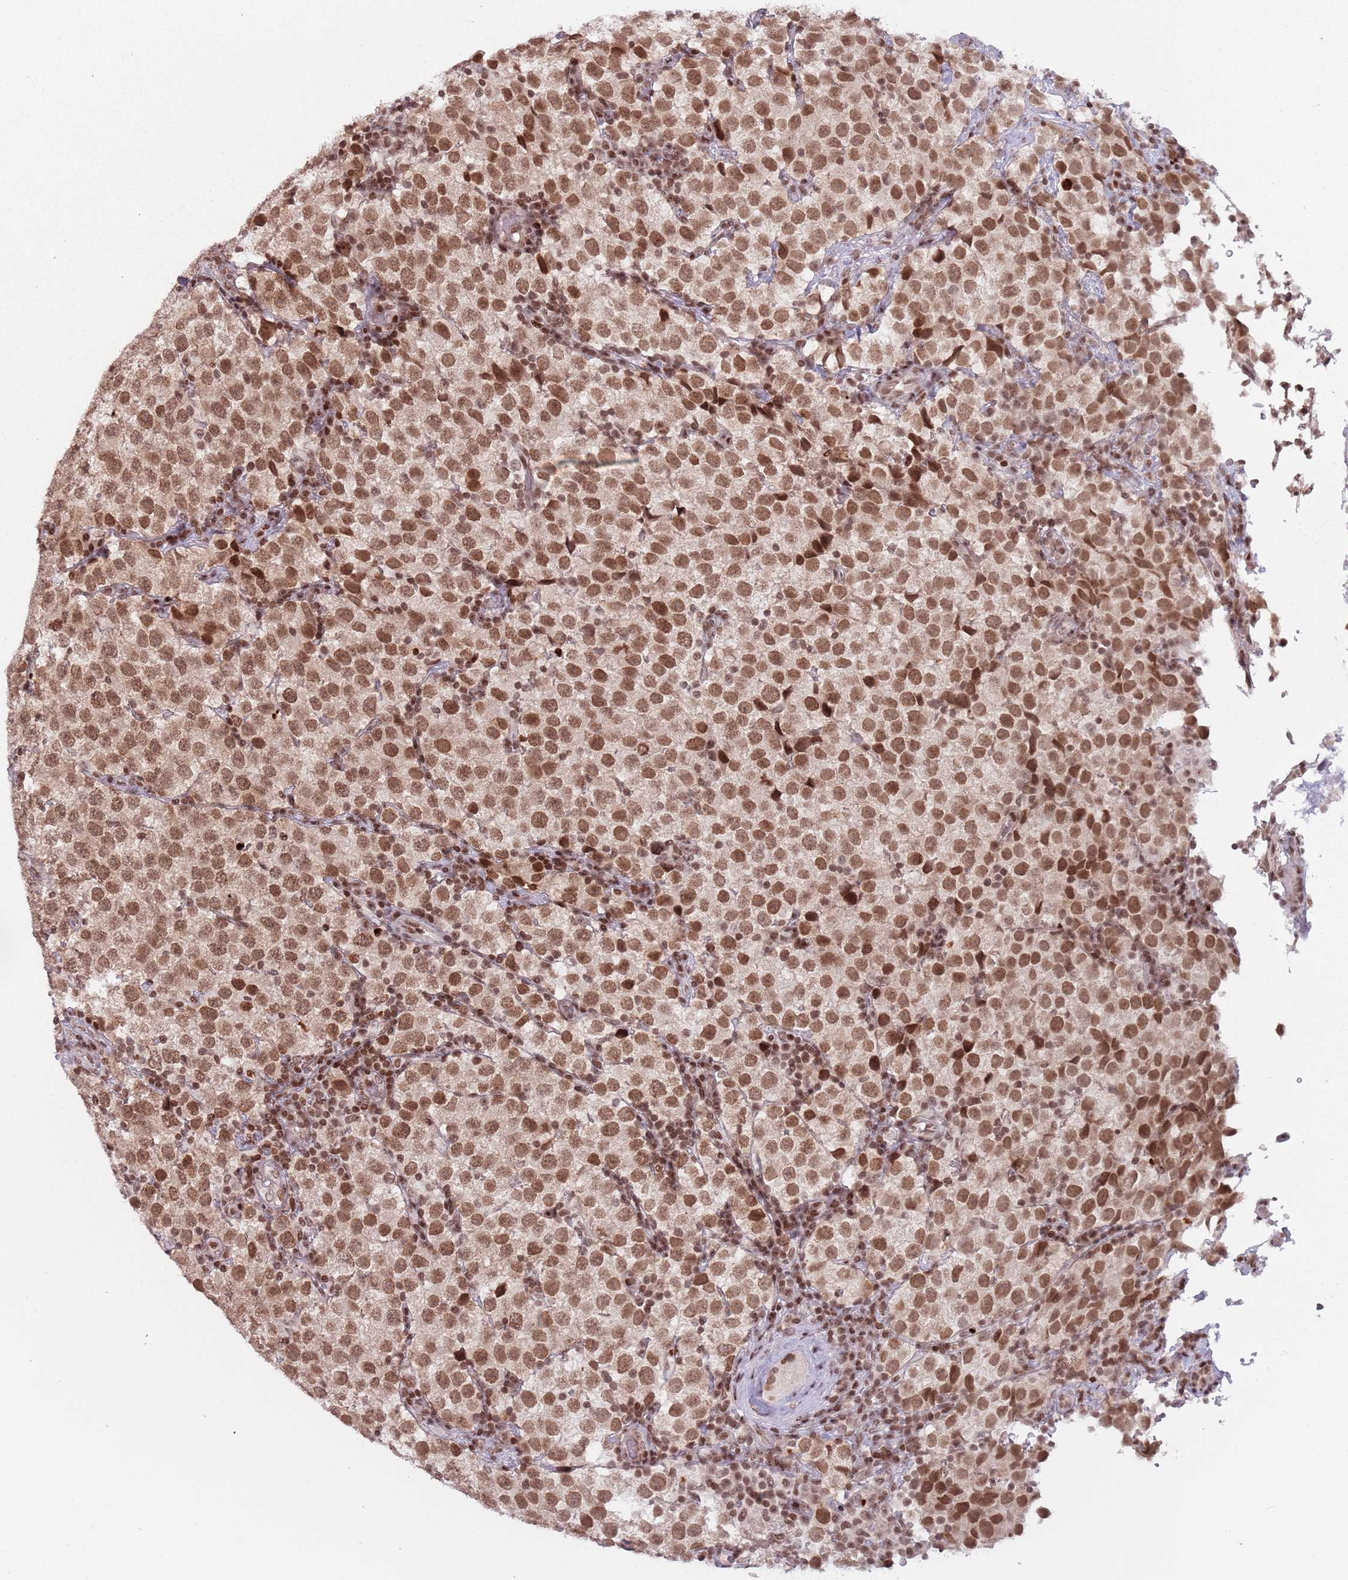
{"staining": {"intensity": "moderate", "quantity": ">75%", "location": "nuclear"}, "tissue": "testis cancer", "cell_type": "Tumor cells", "image_type": "cancer", "snomed": [{"axis": "morphology", "description": "Seminoma, NOS"}, {"axis": "topography", "description": "Testis"}], "caption": "Immunohistochemistry (IHC) photomicrograph of neoplastic tissue: human testis seminoma stained using immunohistochemistry reveals medium levels of moderate protein expression localized specifically in the nuclear of tumor cells, appearing as a nuclear brown color.", "gene": "SH3RF3", "patient": {"sex": "male", "age": 34}}